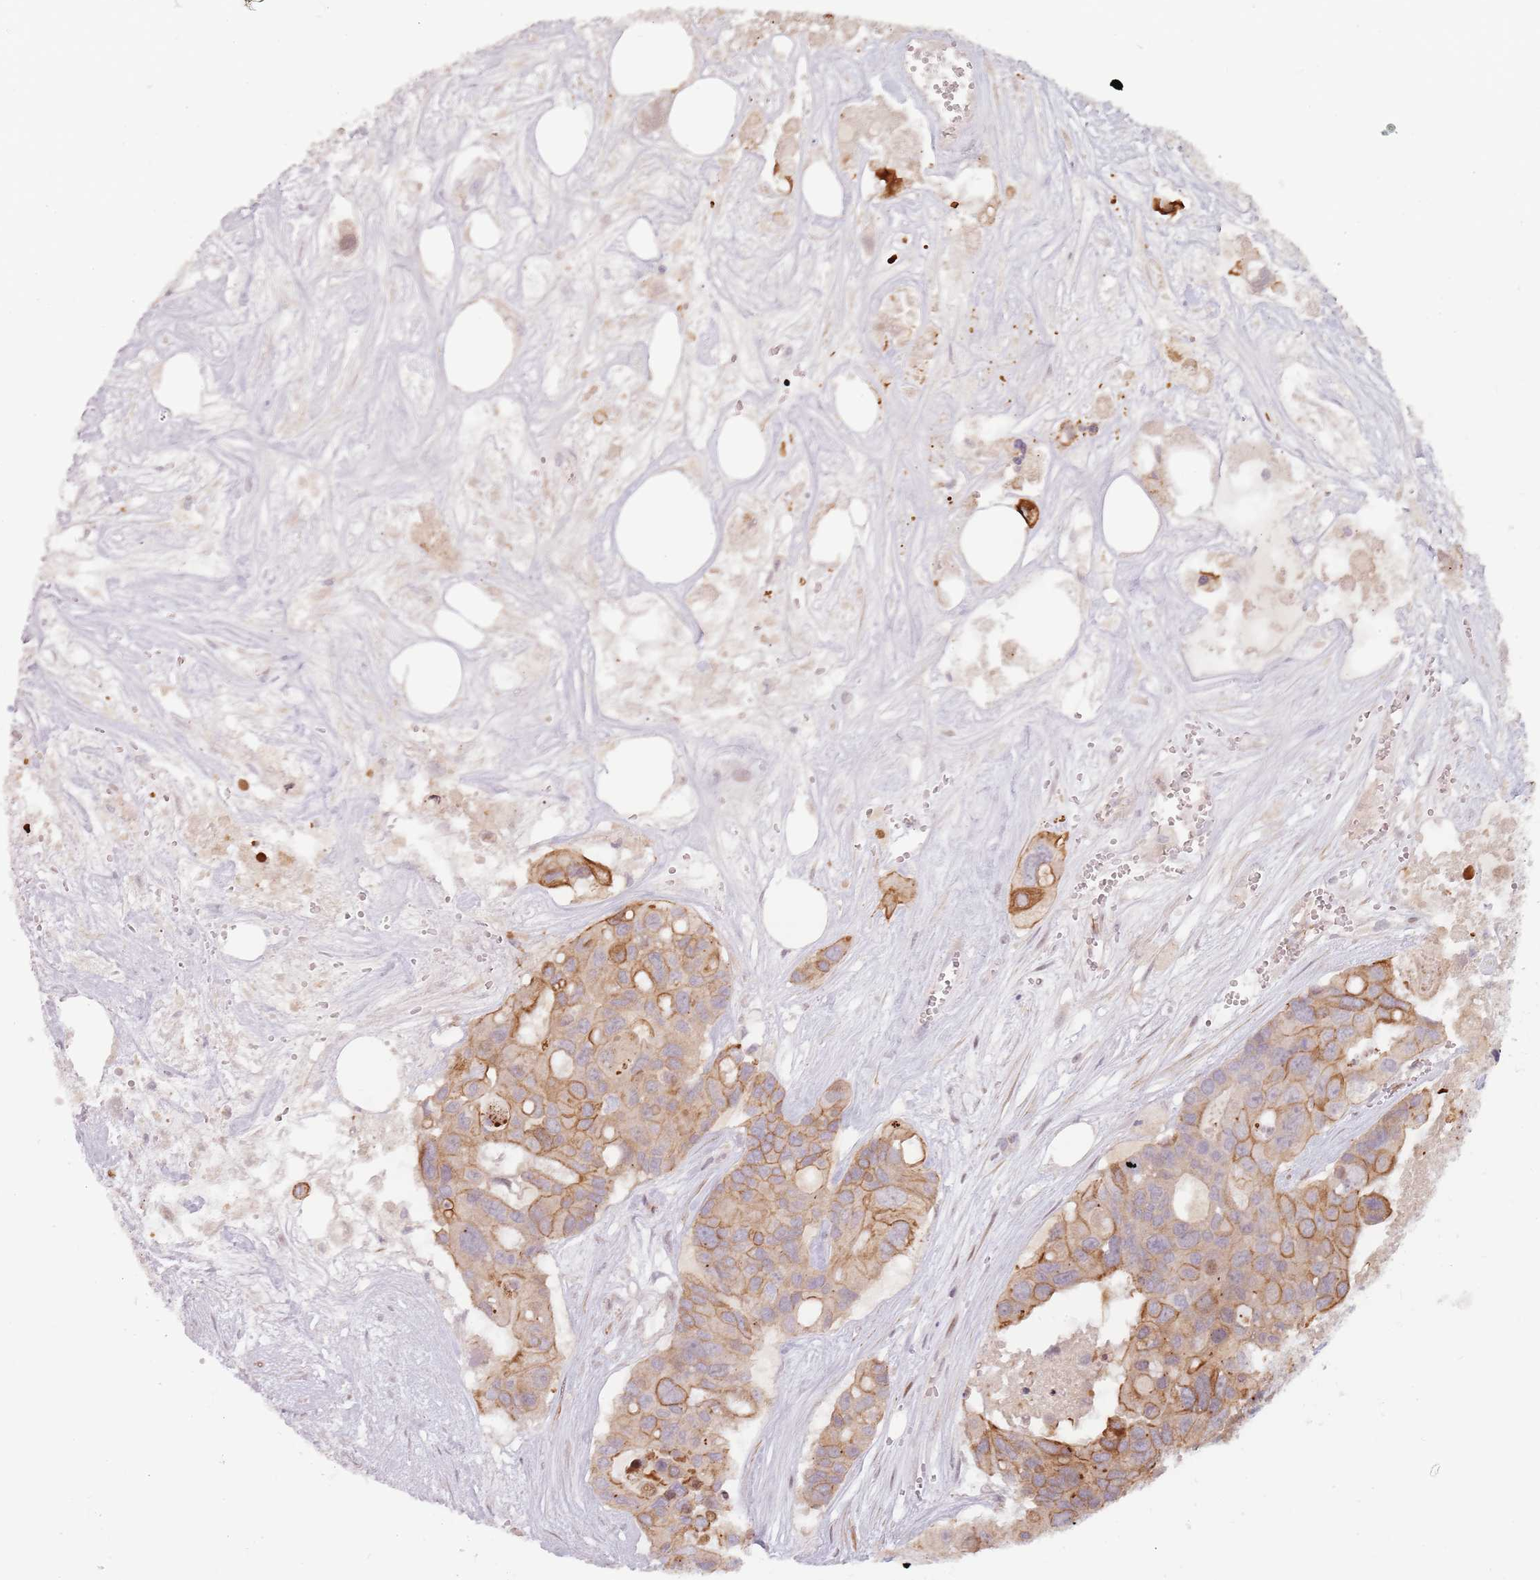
{"staining": {"intensity": "moderate", "quantity": ">75%", "location": "cytoplasmic/membranous"}, "tissue": "colorectal cancer", "cell_type": "Tumor cells", "image_type": "cancer", "snomed": [{"axis": "morphology", "description": "Adenocarcinoma, NOS"}, {"axis": "topography", "description": "Colon"}], "caption": "A micrograph of human adenocarcinoma (colorectal) stained for a protein shows moderate cytoplasmic/membranous brown staining in tumor cells.", "gene": "RPS6KA2", "patient": {"sex": "male", "age": 77}}